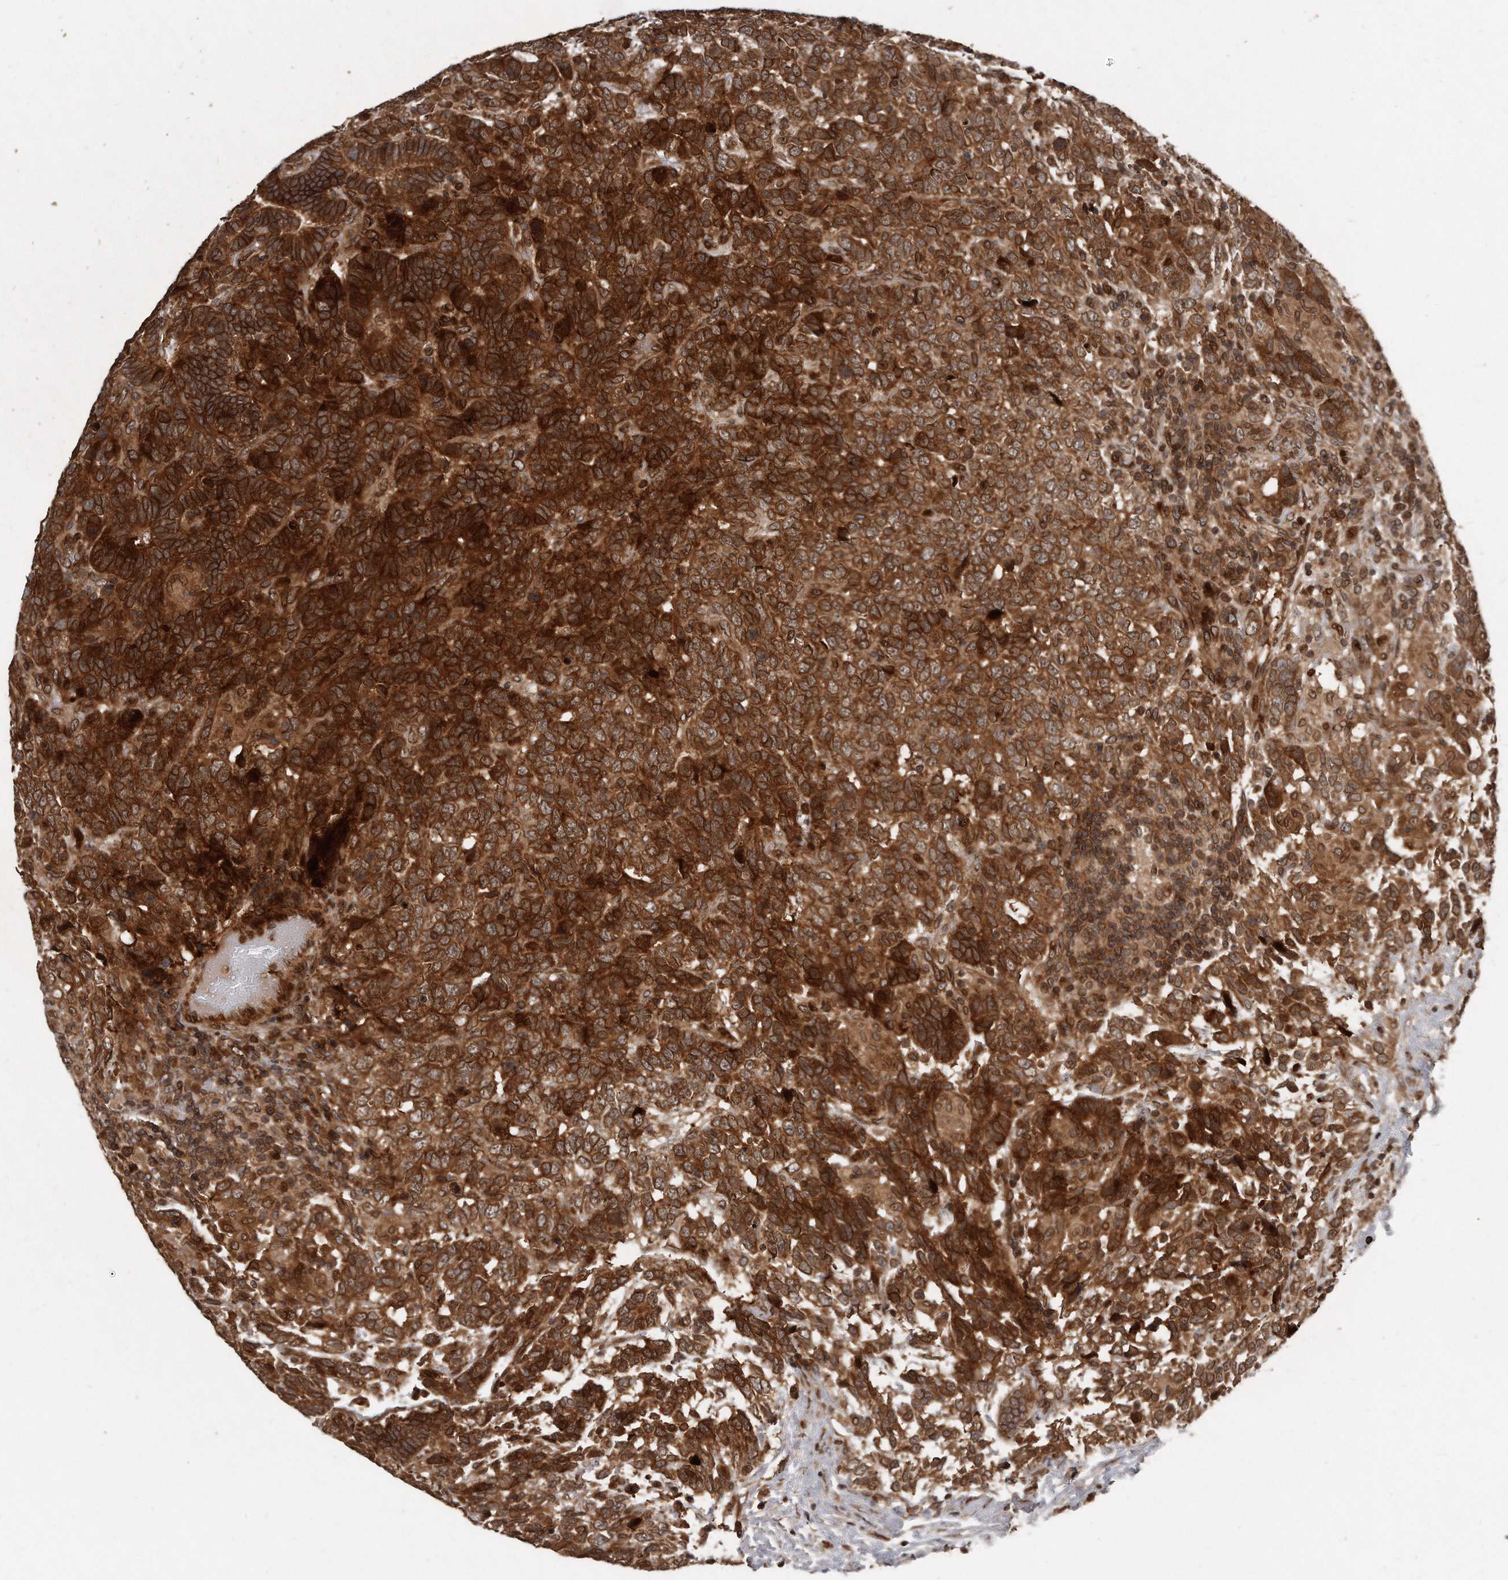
{"staining": {"intensity": "strong", "quantity": ">75%", "location": "cytoplasmic/membranous,nuclear"}, "tissue": "testis cancer", "cell_type": "Tumor cells", "image_type": "cancer", "snomed": [{"axis": "morphology", "description": "Carcinoma, Embryonal, NOS"}, {"axis": "topography", "description": "Testis"}], "caption": "Testis cancer (embryonal carcinoma) stained with DAB (3,3'-diaminobenzidine) IHC exhibits high levels of strong cytoplasmic/membranous and nuclear staining in approximately >75% of tumor cells. The protein is shown in brown color, while the nuclei are stained blue.", "gene": "GCH1", "patient": {"sex": "male", "age": 26}}